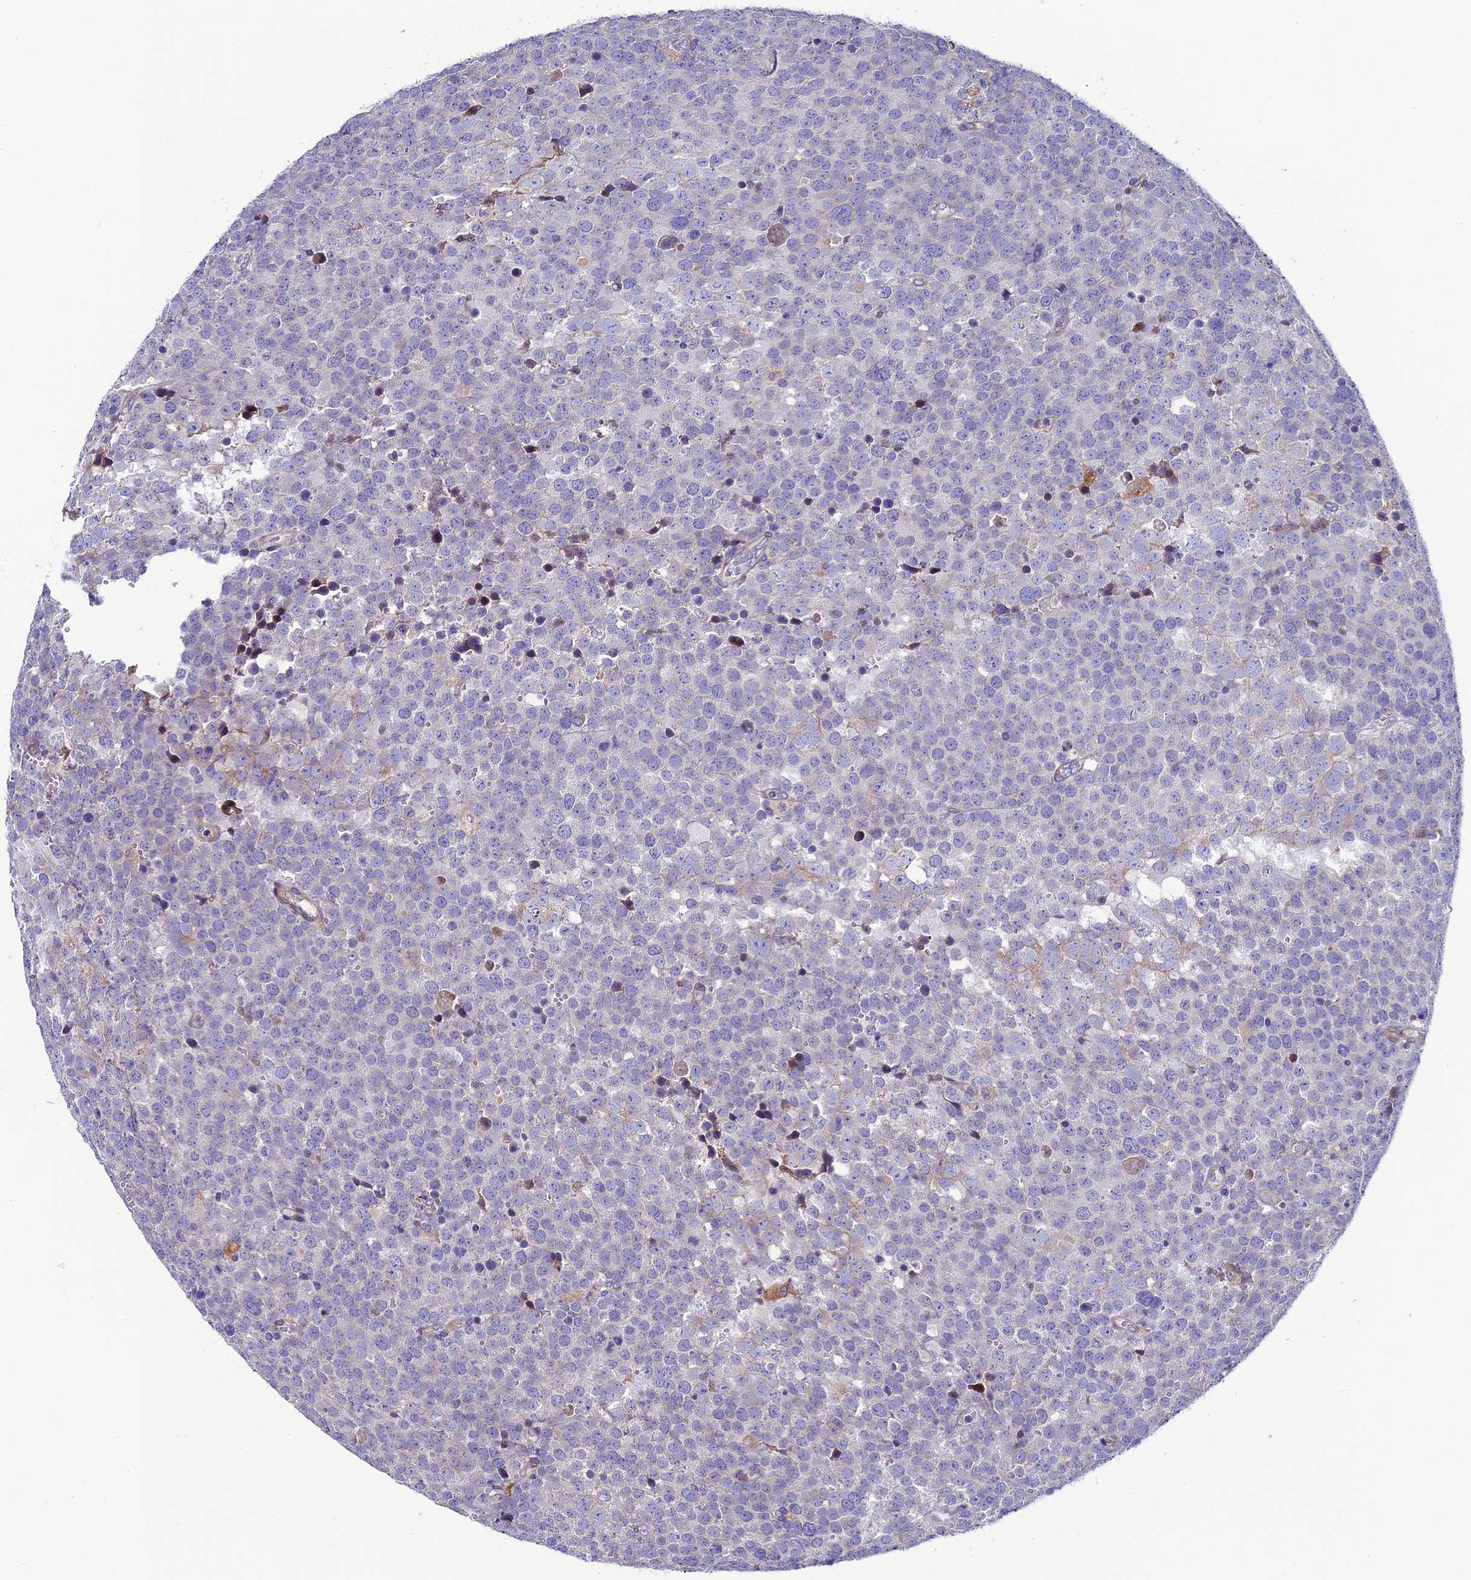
{"staining": {"intensity": "negative", "quantity": "none", "location": "none"}, "tissue": "testis cancer", "cell_type": "Tumor cells", "image_type": "cancer", "snomed": [{"axis": "morphology", "description": "Seminoma, NOS"}, {"axis": "topography", "description": "Testis"}], "caption": "Immunohistochemical staining of human testis cancer (seminoma) displays no significant expression in tumor cells.", "gene": "PIGU", "patient": {"sex": "male", "age": 71}}